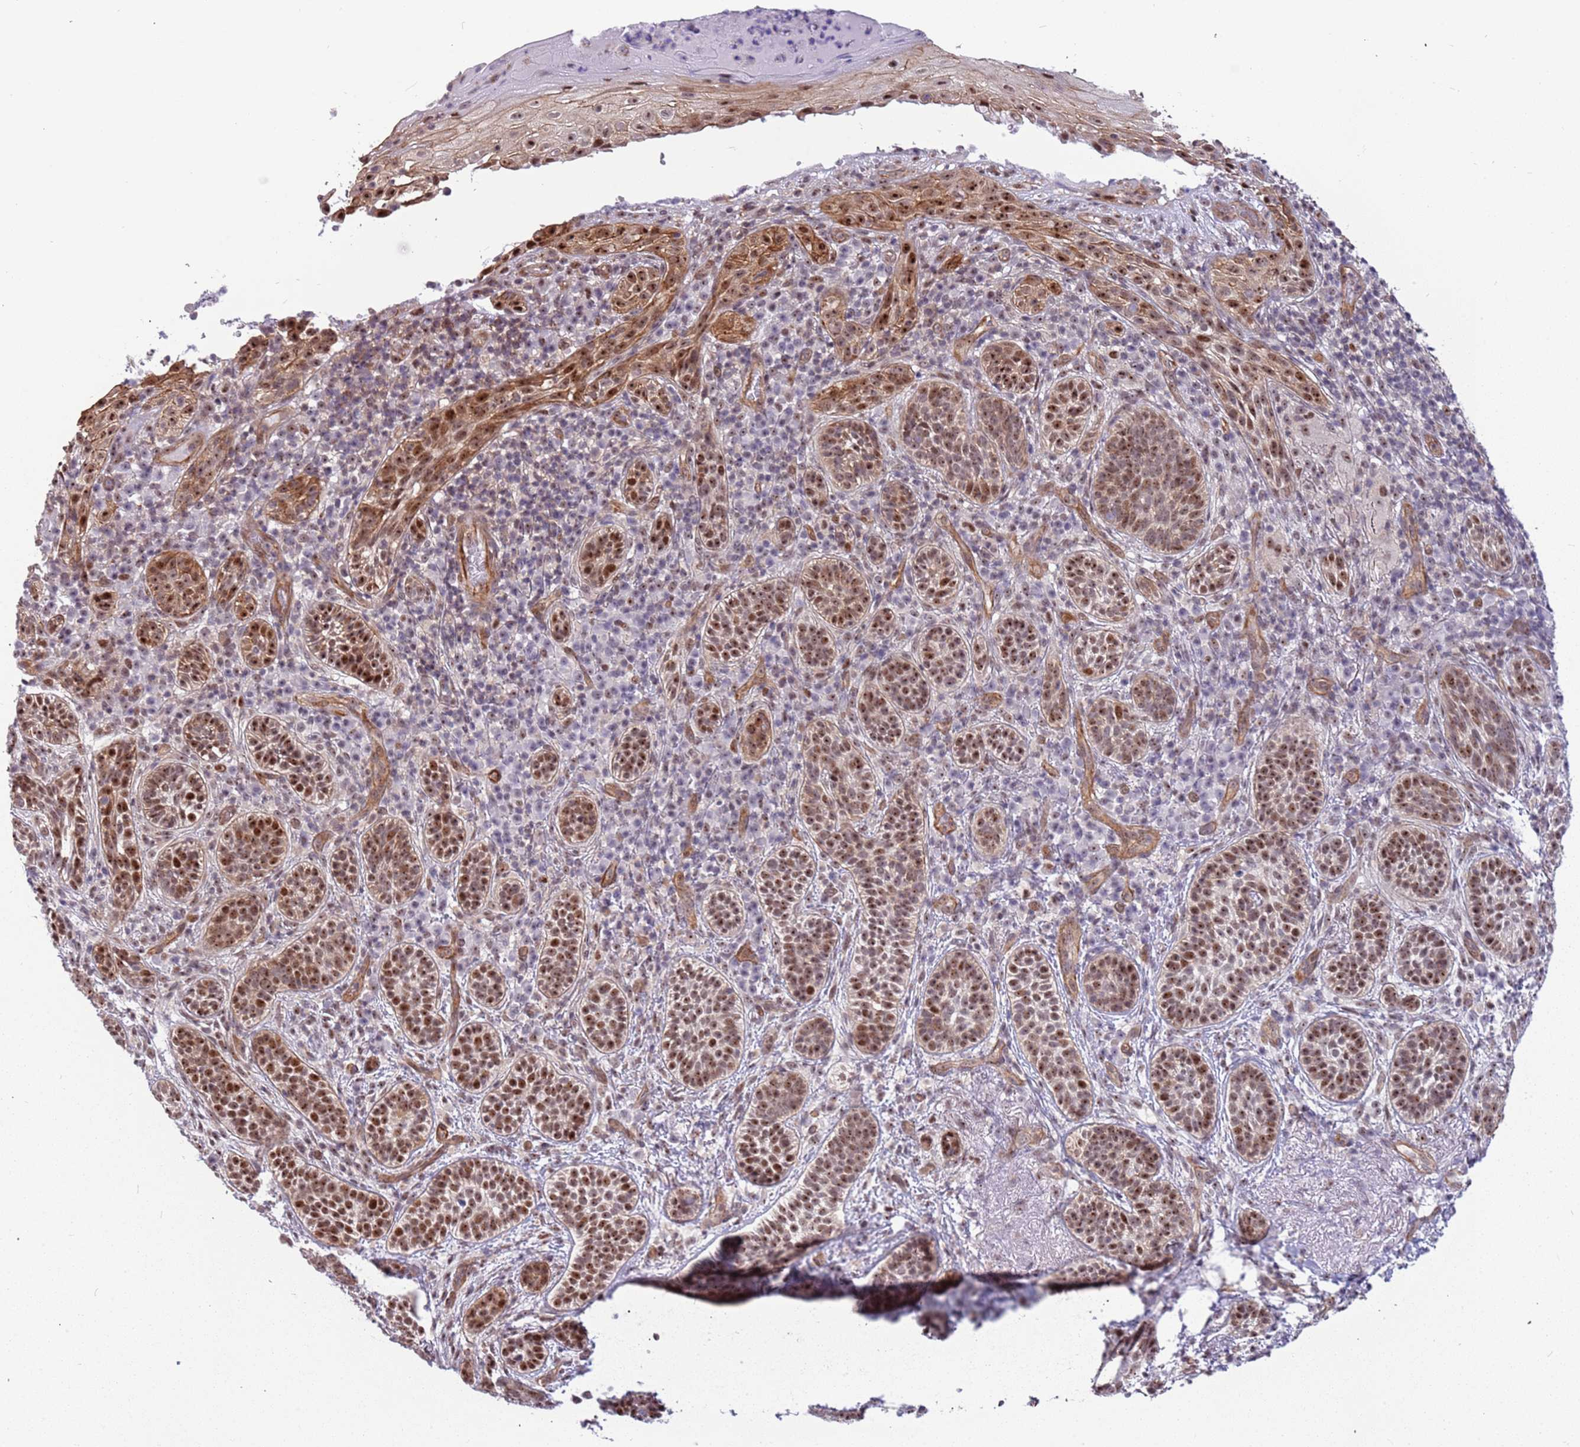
{"staining": {"intensity": "strong", "quantity": ">75%", "location": "nuclear"}, "tissue": "skin cancer", "cell_type": "Tumor cells", "image_type": "cancer", "snomed": [{"axis": "morphology", "description": "Basal cell carcinoma"}, {"axis": "topography", "description": "Skin"}], "caption": "IHC staining of skin cancer, which displays high levels of strong nuclear staining in about >75% of tumor cells indicating strong nuclear protein expression. The staining was performed using DAB (3,3'-diaminobenzidine) (brown) for protein detection and nuclei were counterstained in hematoxylin (blue).", "gene": "LRMDA", "patient": {"sex": "male", "age": 71}}